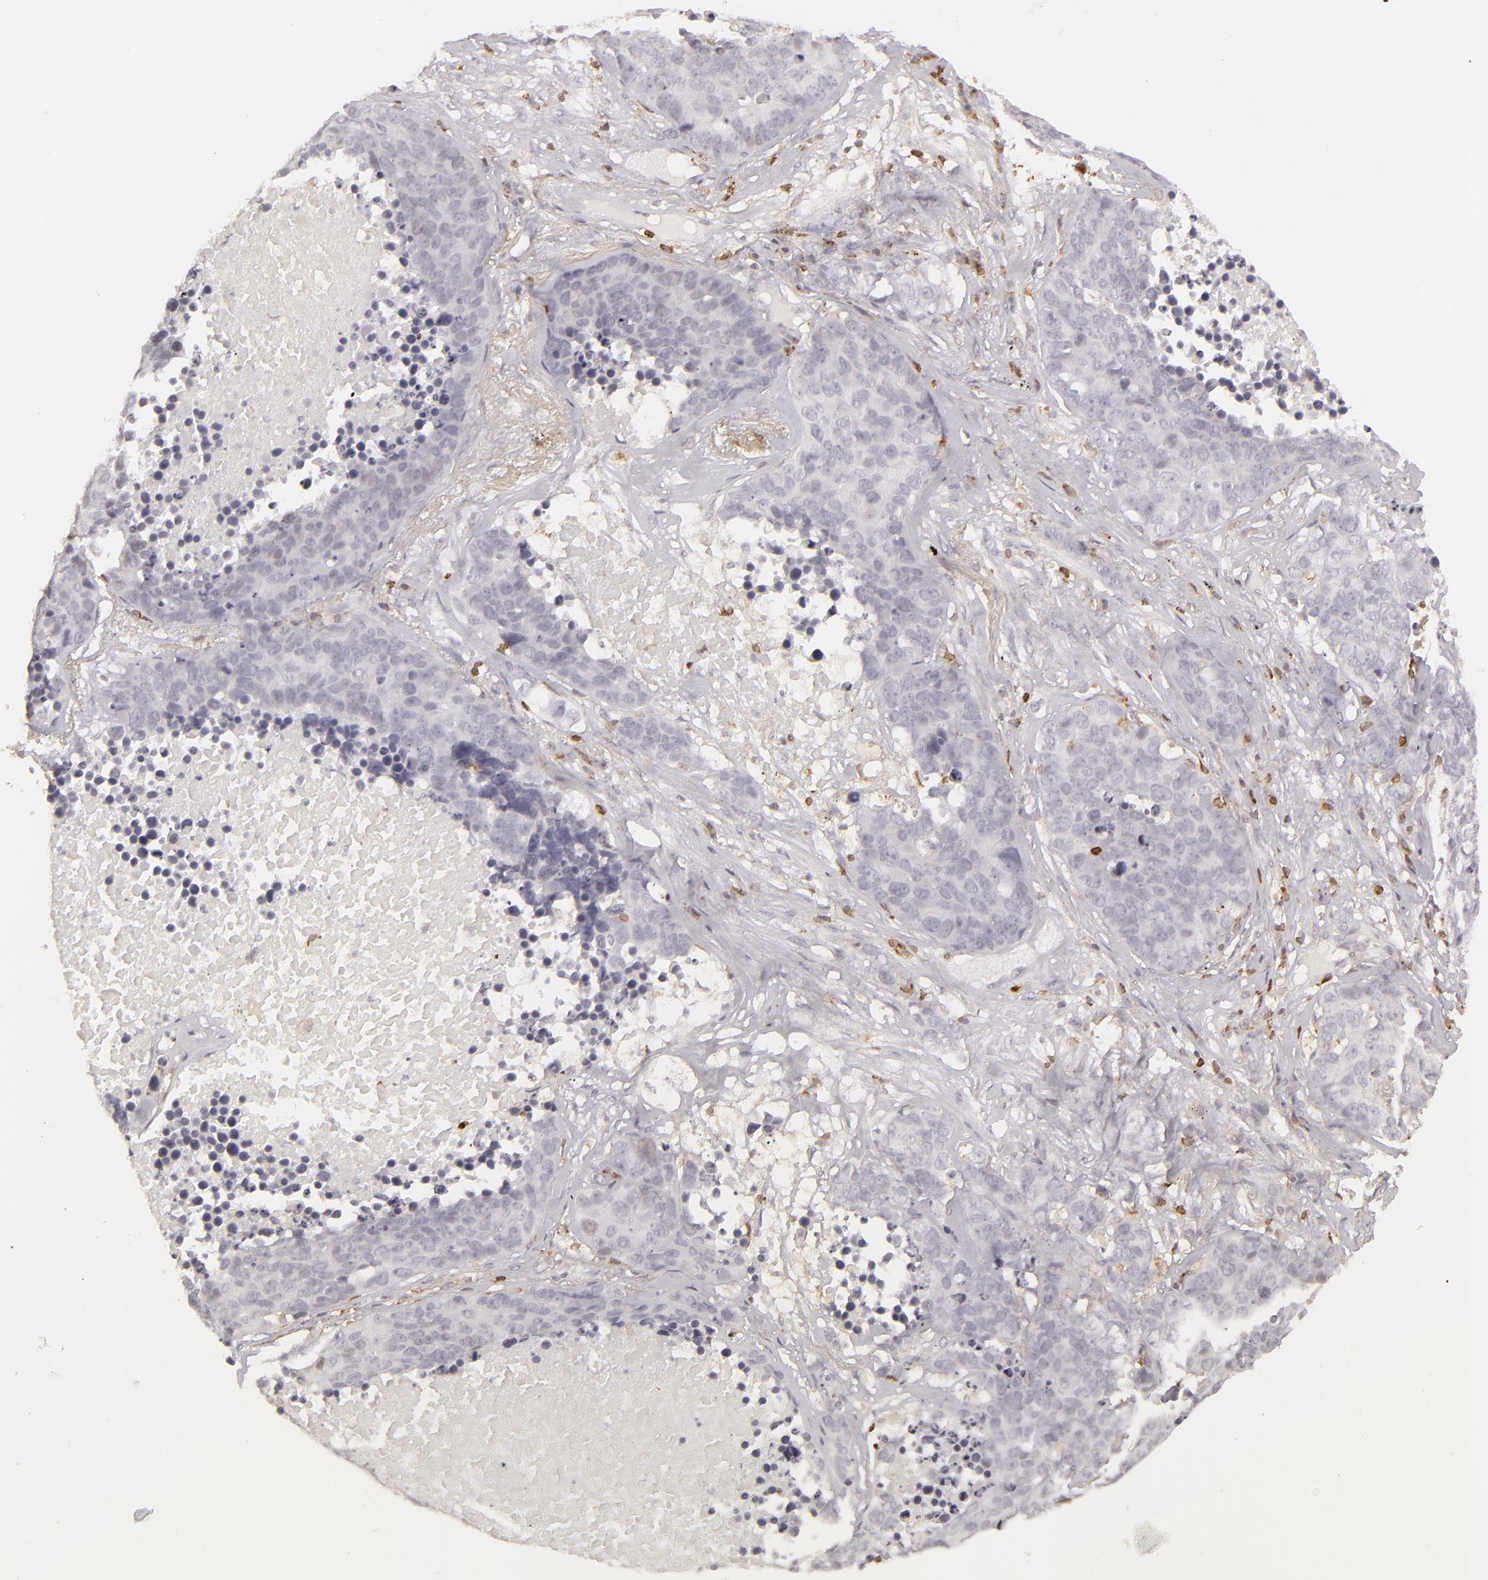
{"staining": {"intensity": "negative", "quantity": "none", "location": "none"}, "tissue": "lung cancer", "cell_type": "Tumor cells", "image_type": "cancer", "snomed": [{"axis": "morphology", "description": "Carcinoid, malignant, NOS"}, {"axis": "topography", "description": "Lung"}], "caption": "Malignant carcinoid (lung) was stained to show a protein in brown. There is no significant positivity in tumor cells.", "gene": "APOBEC3G", "patient": {"sex": "male", "age": 60}}